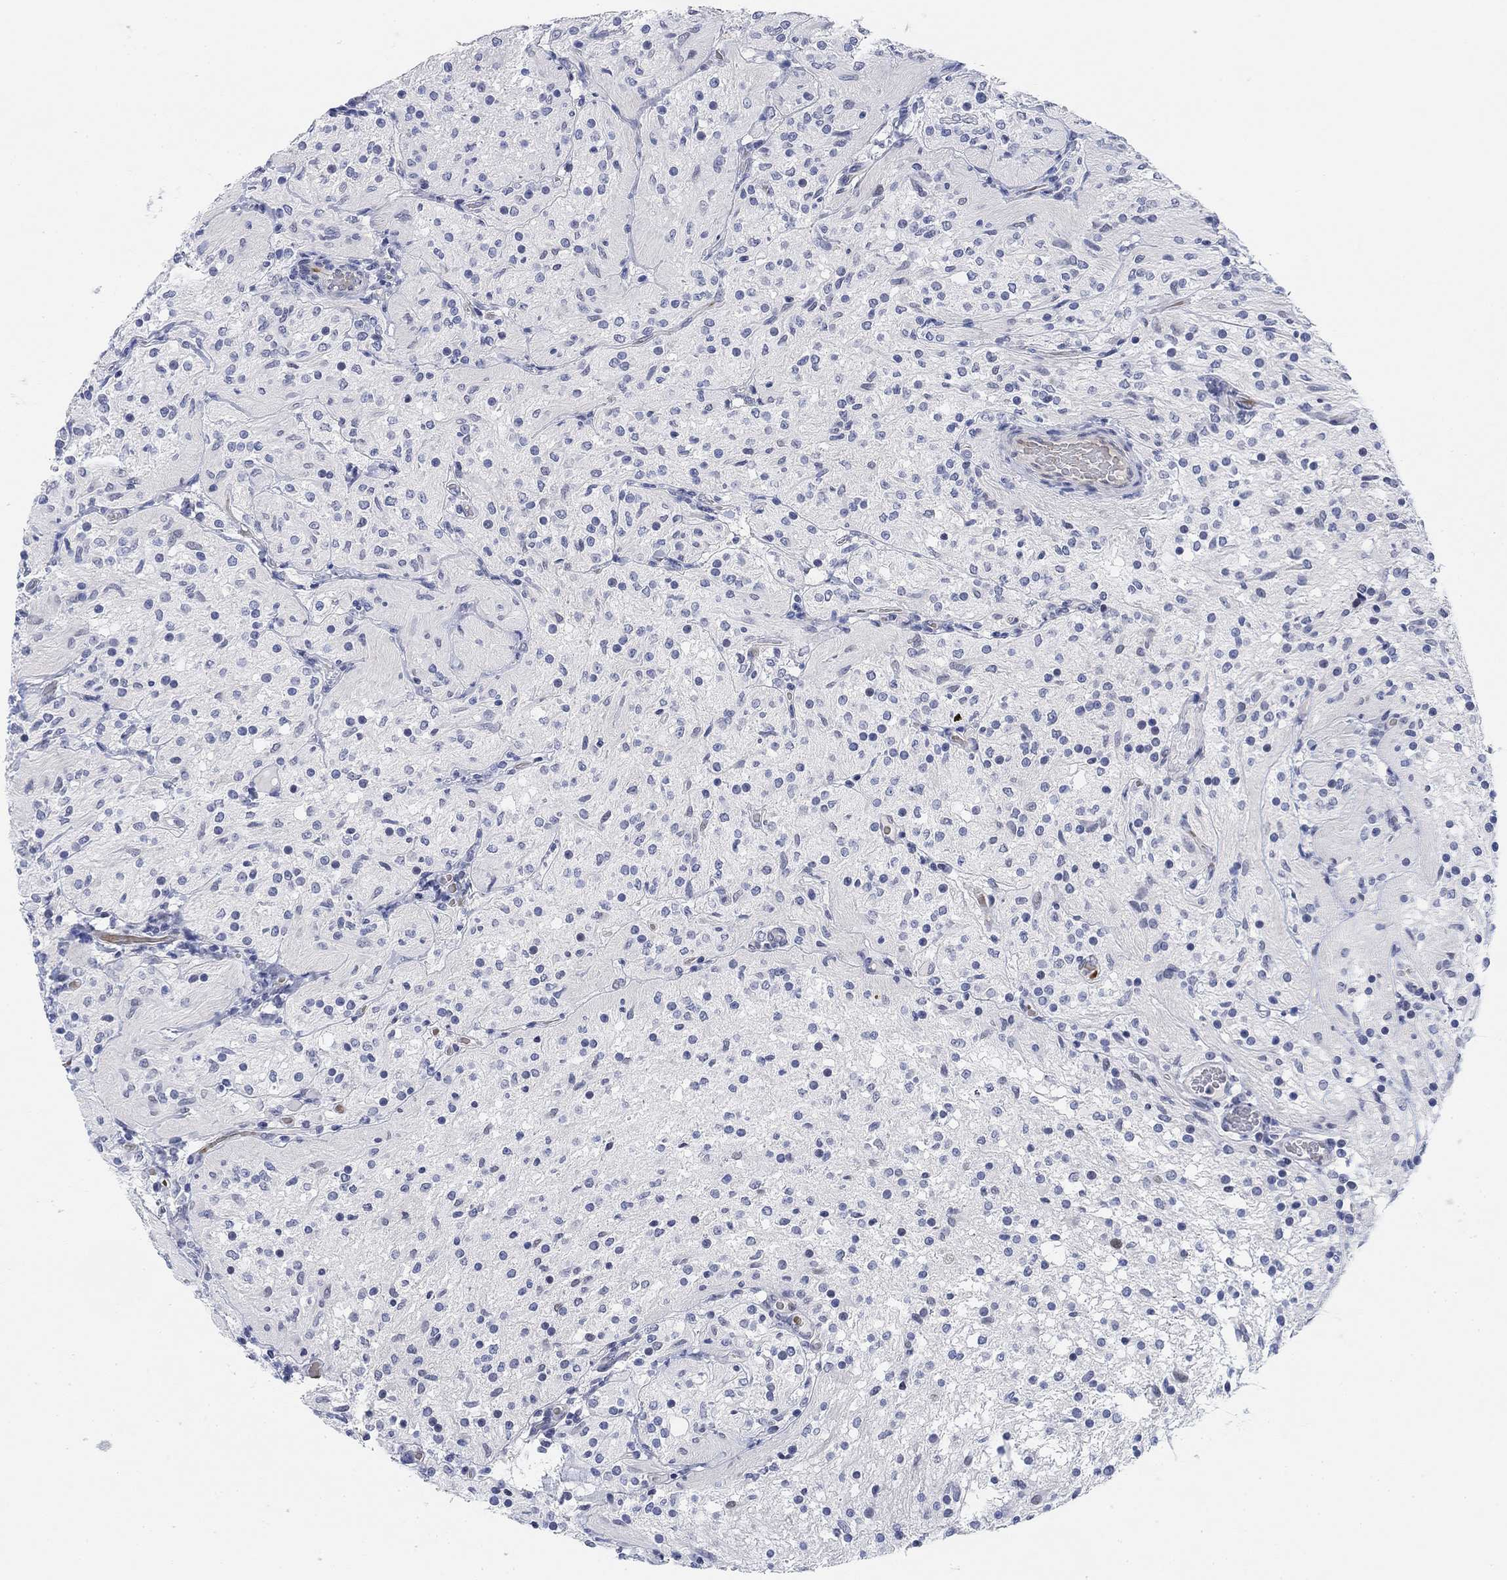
{"staining": {"intensity": "negative", "quantity": "none", "location": "none"}, "tissue": "glioma", "cell_type": "Tumor cells", "image_type": "cancer", "snomed": [{"axis": "morphology", "description": "Glioma, malignant, Low grade"}, {"axis": "topography", "description": "Brain"}], "caption": "An immunohistochemistry micrograph of malignant glioma (low-grade) is shown. There is no staining in tumor cells of malignant glioma (low-grade).", "gene": "PAX6", "patient": {"sex": "male", "age": 3}}